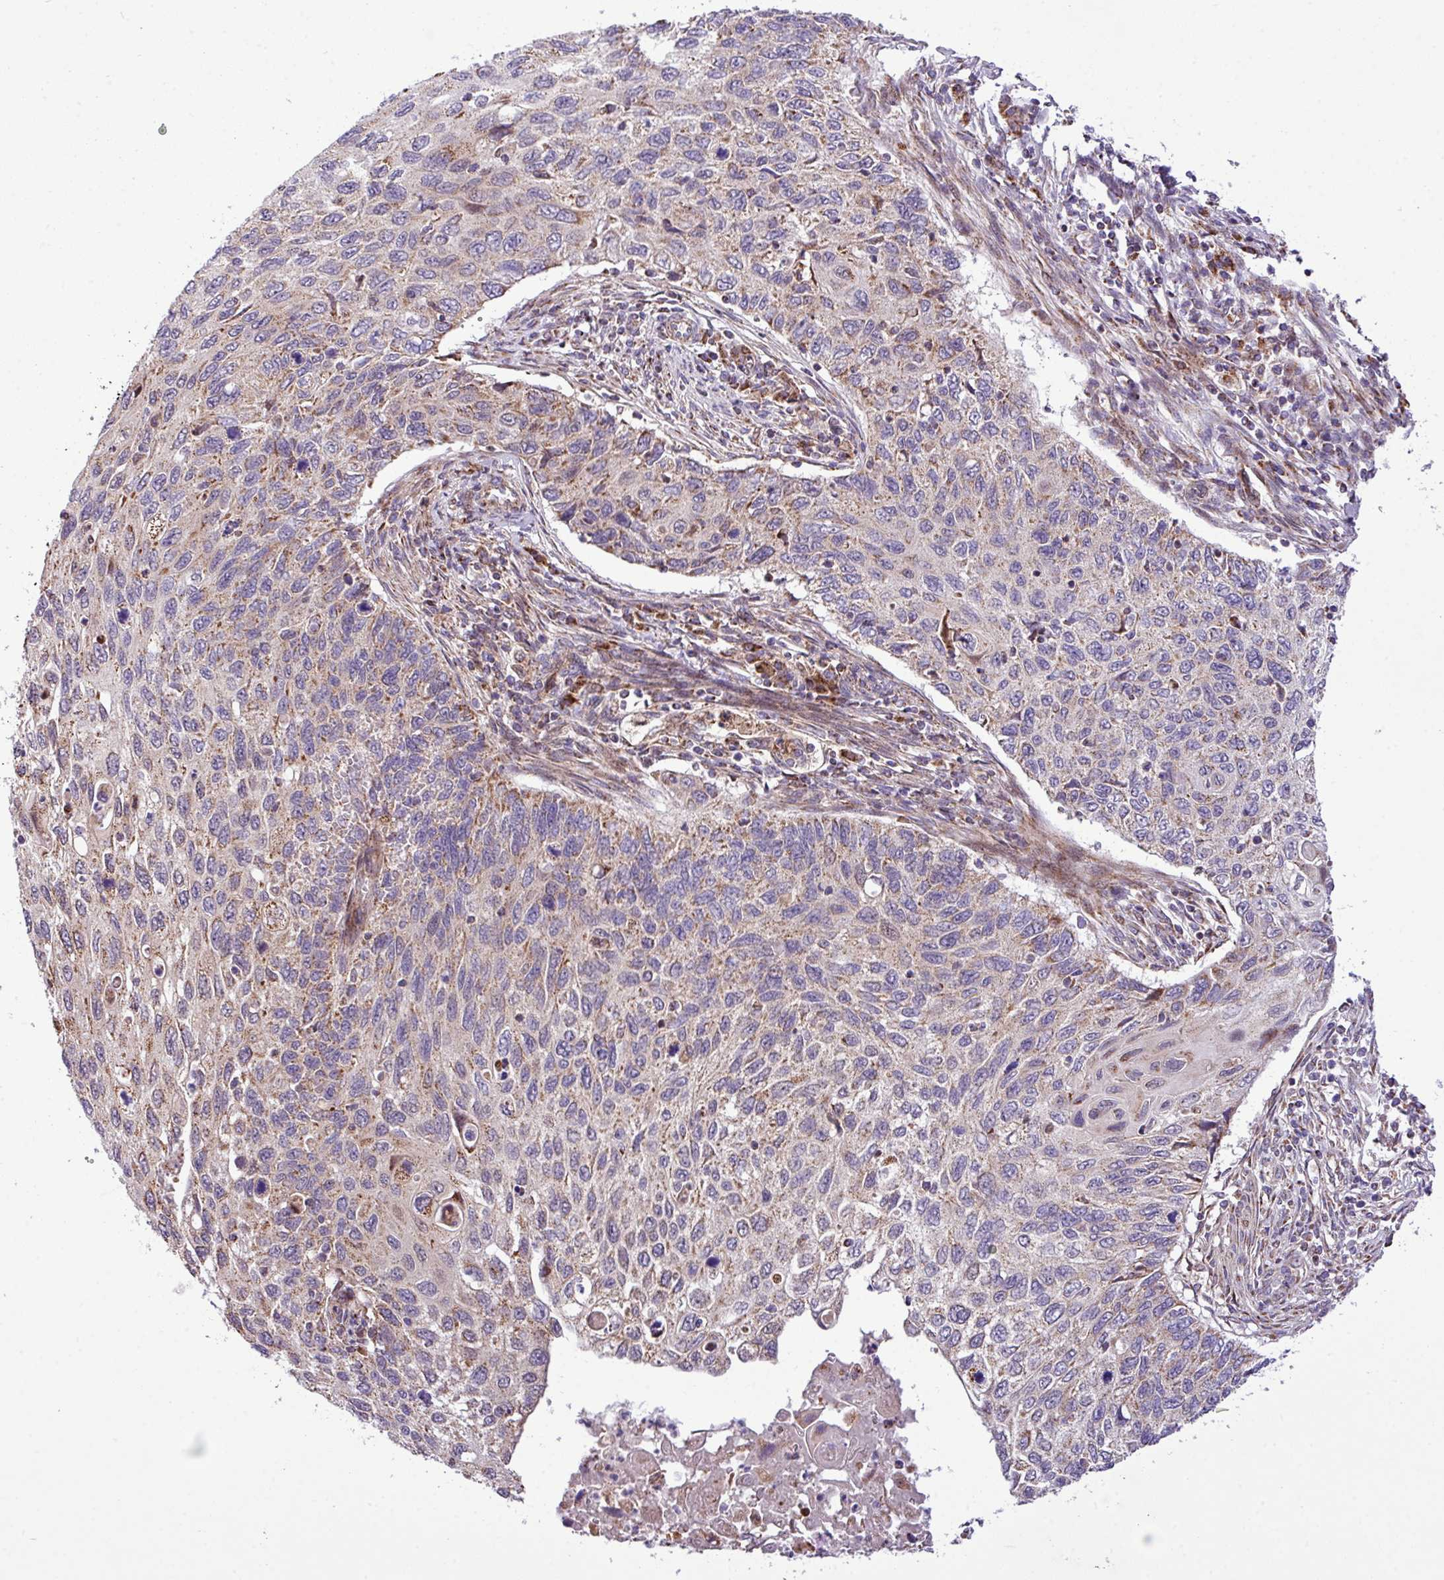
{"staining": {"intensity": "moderate", "quantity": "25%-75%", "location": "cytoplasmic/membranous"}, "tissue": "cervical cancer", "cell_type": "Tumor cells", "image_type": "cancer", "snomed": [{"axis": "morphology", "description": "Squamous cell carcinoma, NOS"}, {"axis": "topography", "description": "Cervix"}], "caption": "Protein expression analysis of squamous cell carcinoma (cervical) shows moderate cytoplasmic/membranous positivity in approximately 25%-75% of tumor cells. (IHC, brightfield microscopy, high magnification).", "gene": "B3GNT9", "patient": {"sex": "female", "age": 70}}